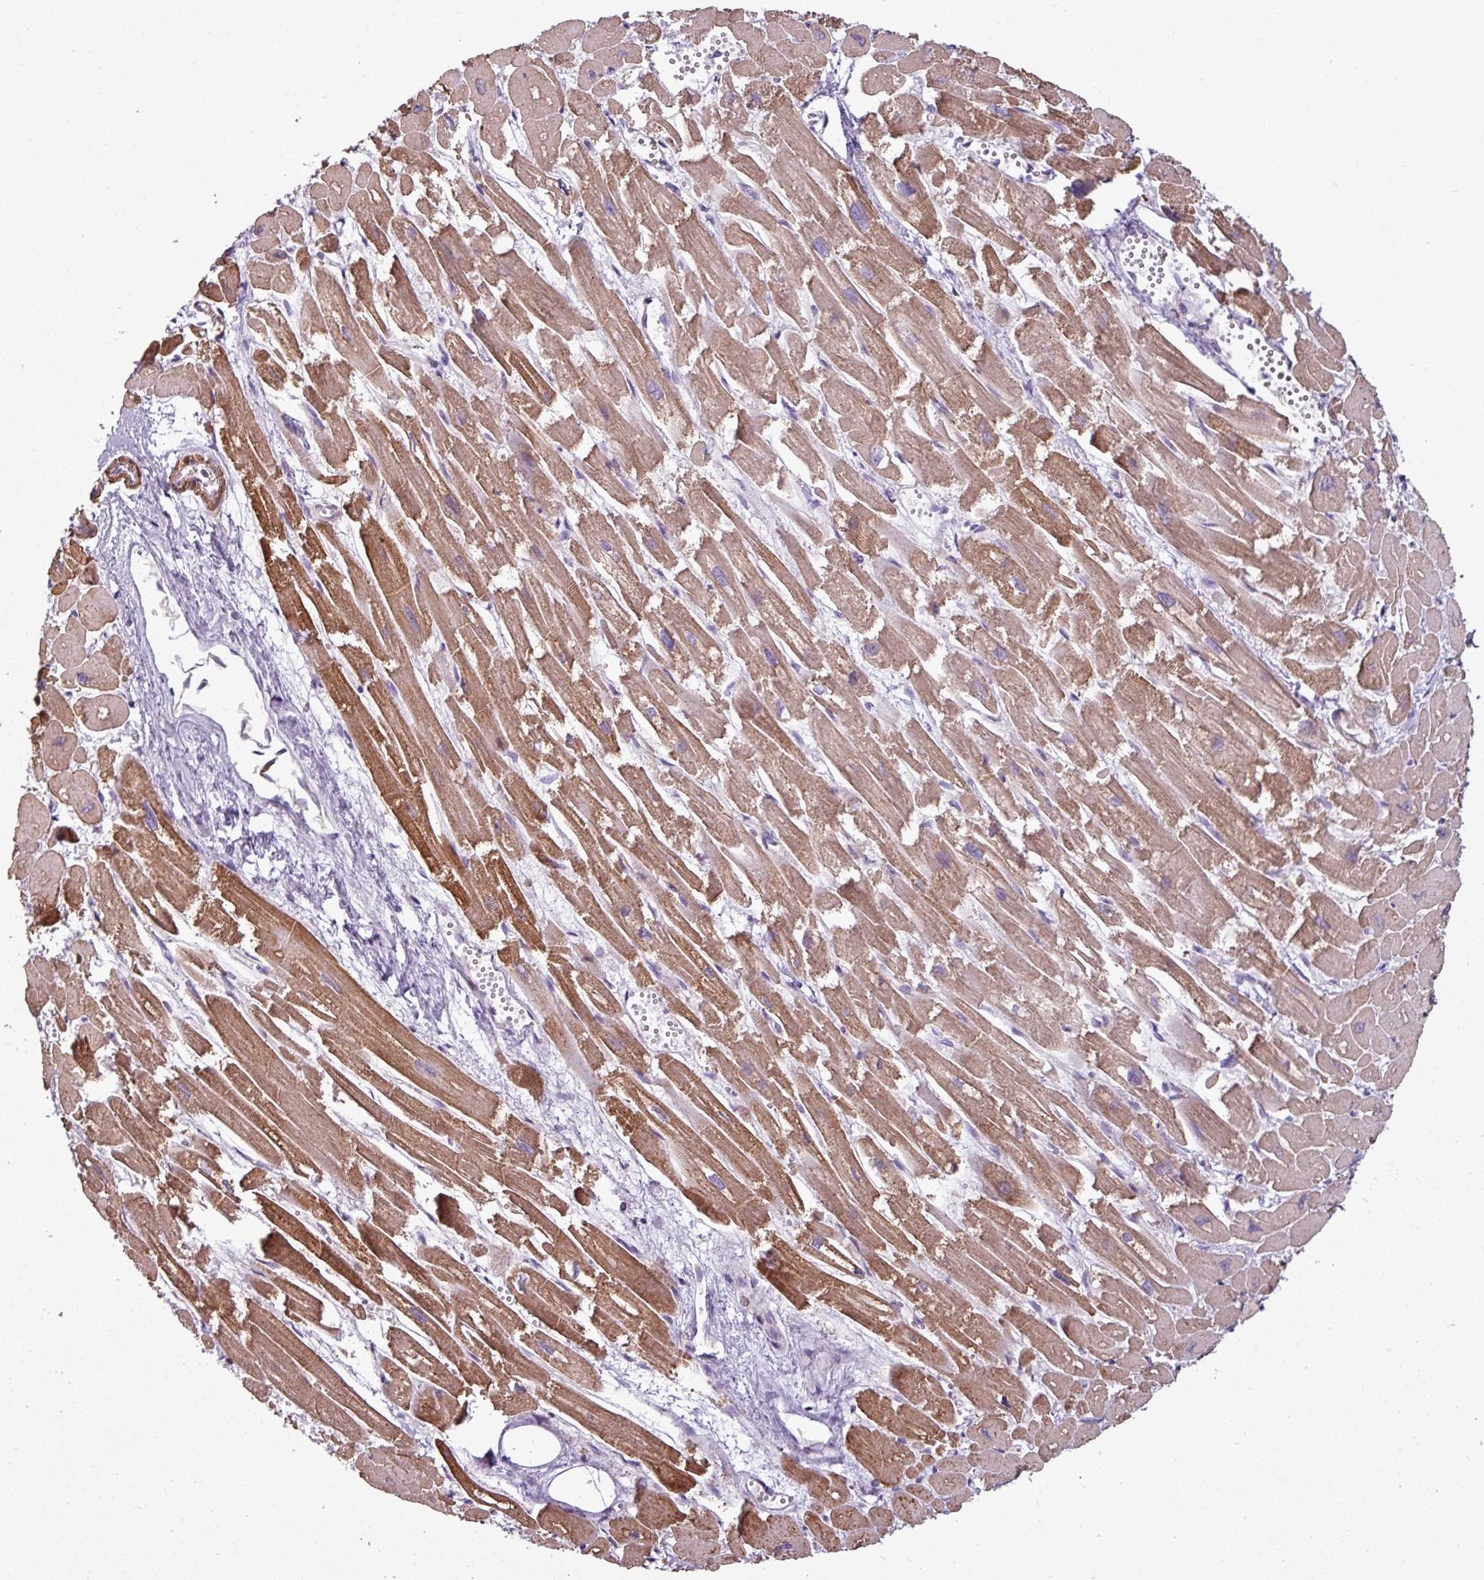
{"staining": {"intensity": "moderate", "quantity": ">75%", "location": "cytoplasmic/membranous"}, "tissue": "heart muscle", "cell_type": "Cardiomyocytes", "image_type": "normal", "snomed": [{"axis": "morphology", "description": "Normal tissue, NOS"}, {"axis": "topography", "description": "Heart"}], "caption": "Immunohistochemistry (IHC) of unremarkable heart muscle displays medium levels of moderate cytoplasmic/membranous positivity in approximately >75% of cardiomyocytes.", "gene": "BTN2A2", "patient": {"sex": "male", "age": 54}}